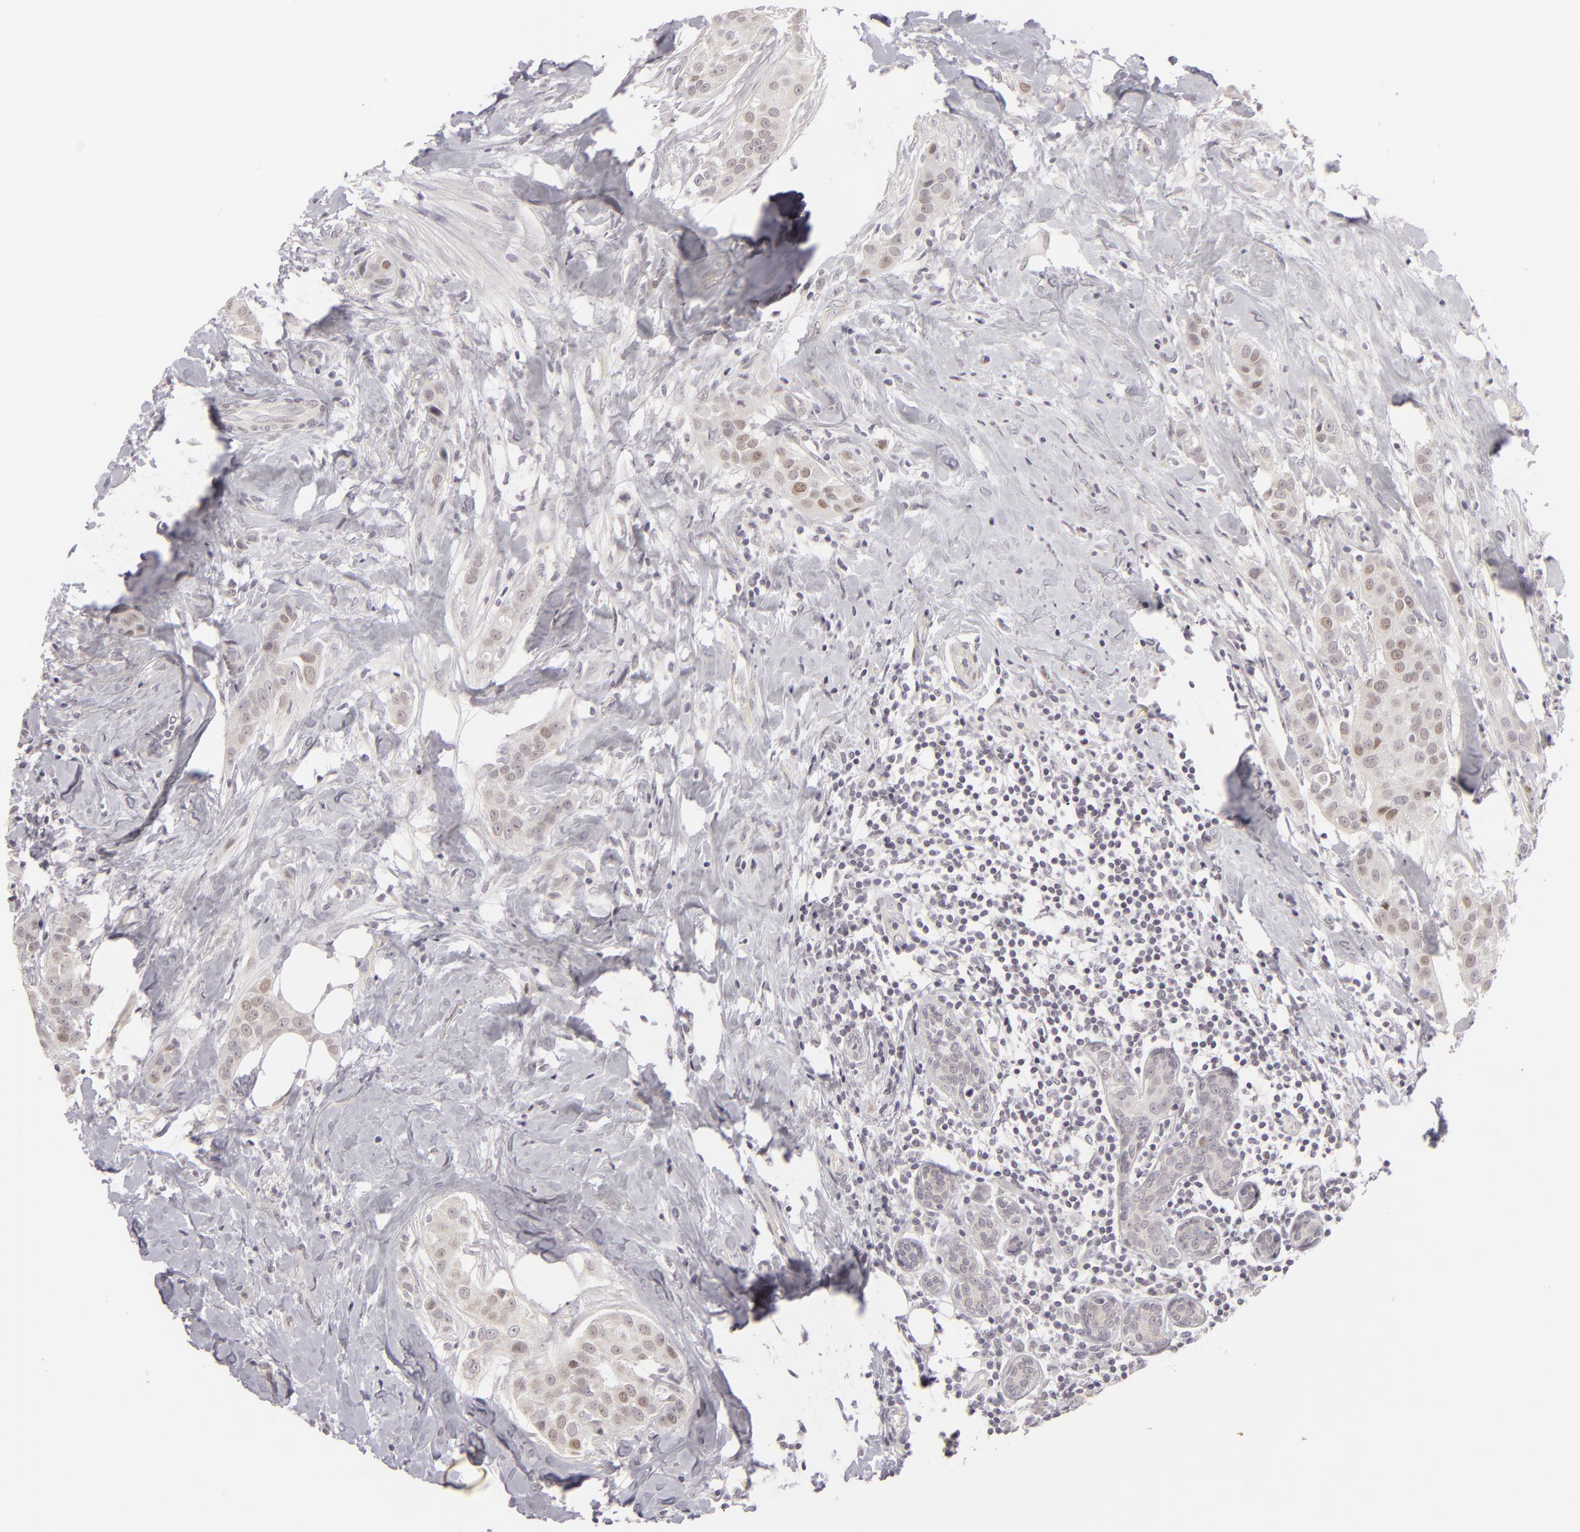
{"staining": {"intensity": "weak", "quantity": "<25%", "location": "nuclear"}, "tissue": "breast cancer", "cell_type": "Tumor cells", "image_type": "cancer", "snomed": [{"axis": "morphology", "description": "Duct carcinoma"}, {"axis": "topography", "description": "Breast"}], "caption": "Intraductal carcinoma (breast) was stained to show a protein in brown. There is no significant expression in tumor cells. Brightfield microscopy of IHC stained with DAB (3,3'-diaminobenzidine) (brown) and hematoxylin (blue), captured at high magnification.", "gene": "SIX1", "patient": {"sex": "female", "age": 45}}